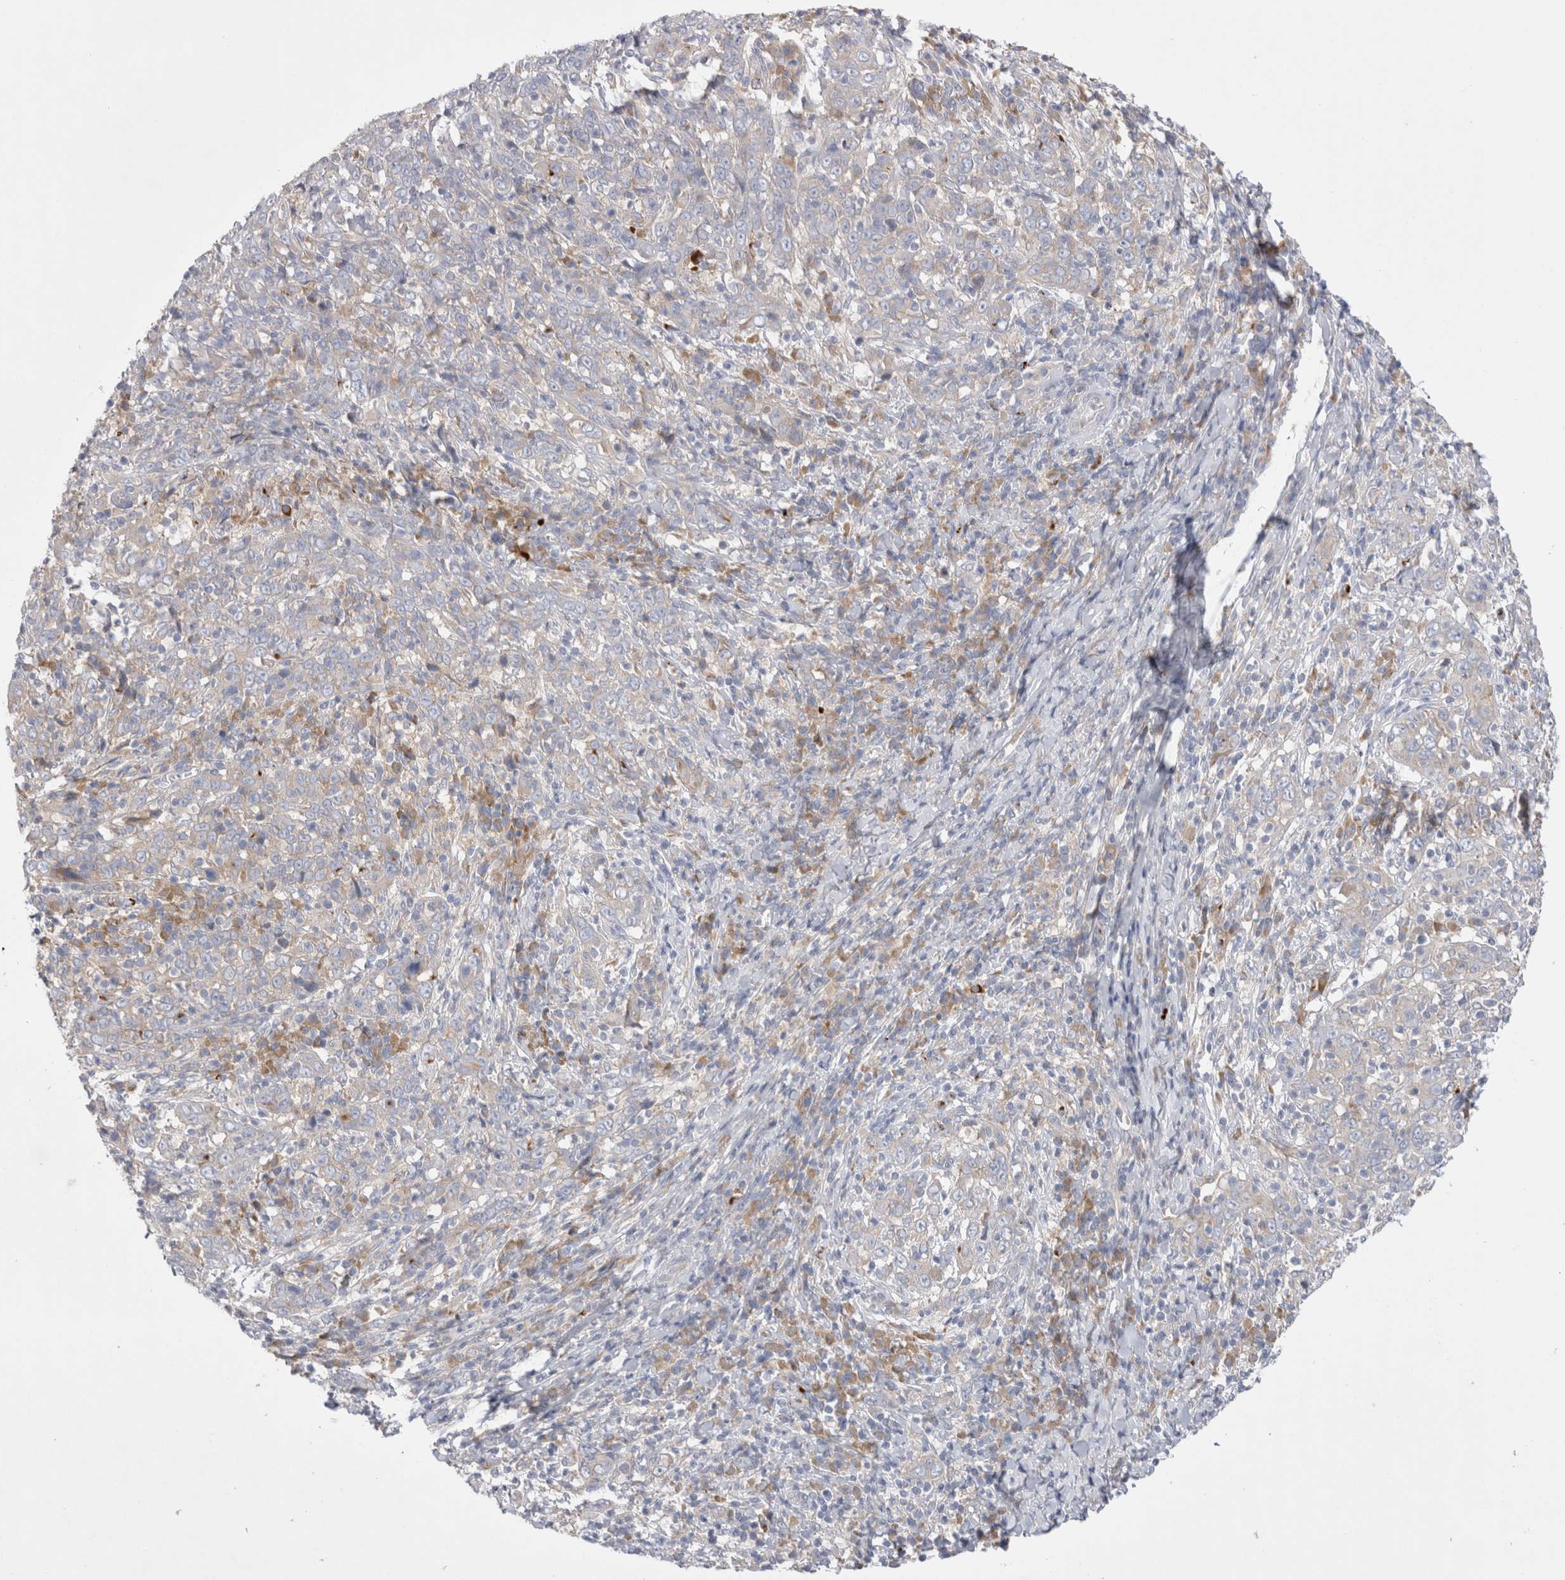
{"staining": {"intensity": "weak", "quantity": "<25%", "location": "cytoplasmic/membranous"}, "tissue": "cervical cancer", "cell_type": "Tumor cells", "image_type": "cancer", "snomed": [{"axis": "morphology", "description": "Squamous cell carcinoma, NOS"}, {"axis": "topography", "description": "Cervix"}], "caption": "The immunohistochemistry micrograph has no significant staining in tumor cells of cervical cancer tissue.", "gene": "RBM12B", "patient": {"sex": "female", "age": 46}}